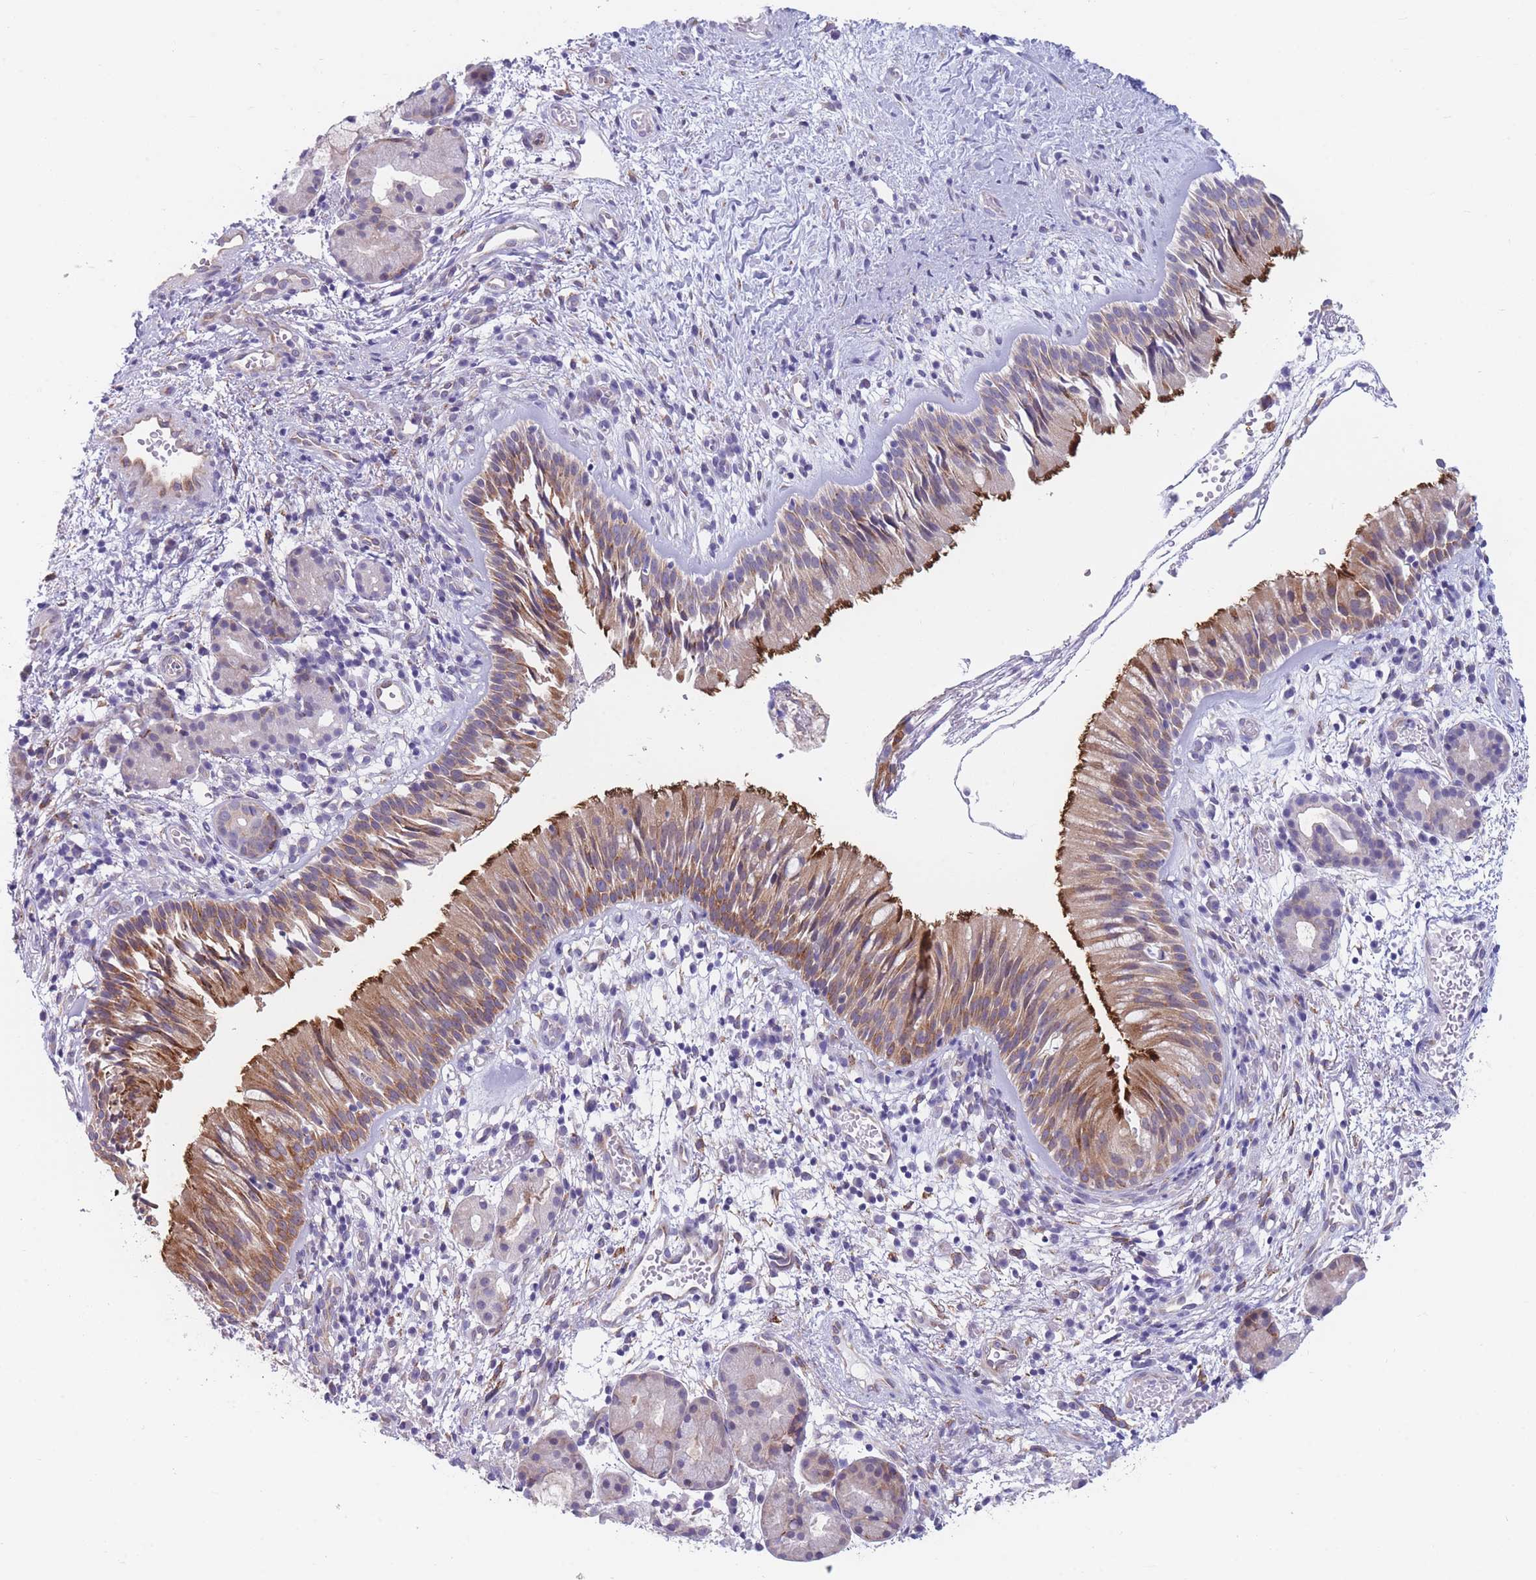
{"staining": {"intensity": "strong", "quantity": "25%-75%", "location": "cytoplasmic/membranous"}, "tissue": "nasopharynx", "cell_type": "Respiratory epithelial cells", "image_type": "normal", "snomed": [{"axis": "morphology", "description": "Normal tissue, NOS"}, {"axis": "topography", "description": "Nasopharynx"}], "caption": "IHC photomicrograph of benign nasopharynx: human nasopharynx stained using IHC reveals high levels of strong protein expression localized specifically in the cytoplasmic/membranous of respiratory epithelial cells, appearing as a cytoplasmic/membranous brown color.", "gene": "AK9", "patient": {"sex": "male", "age": 65}}